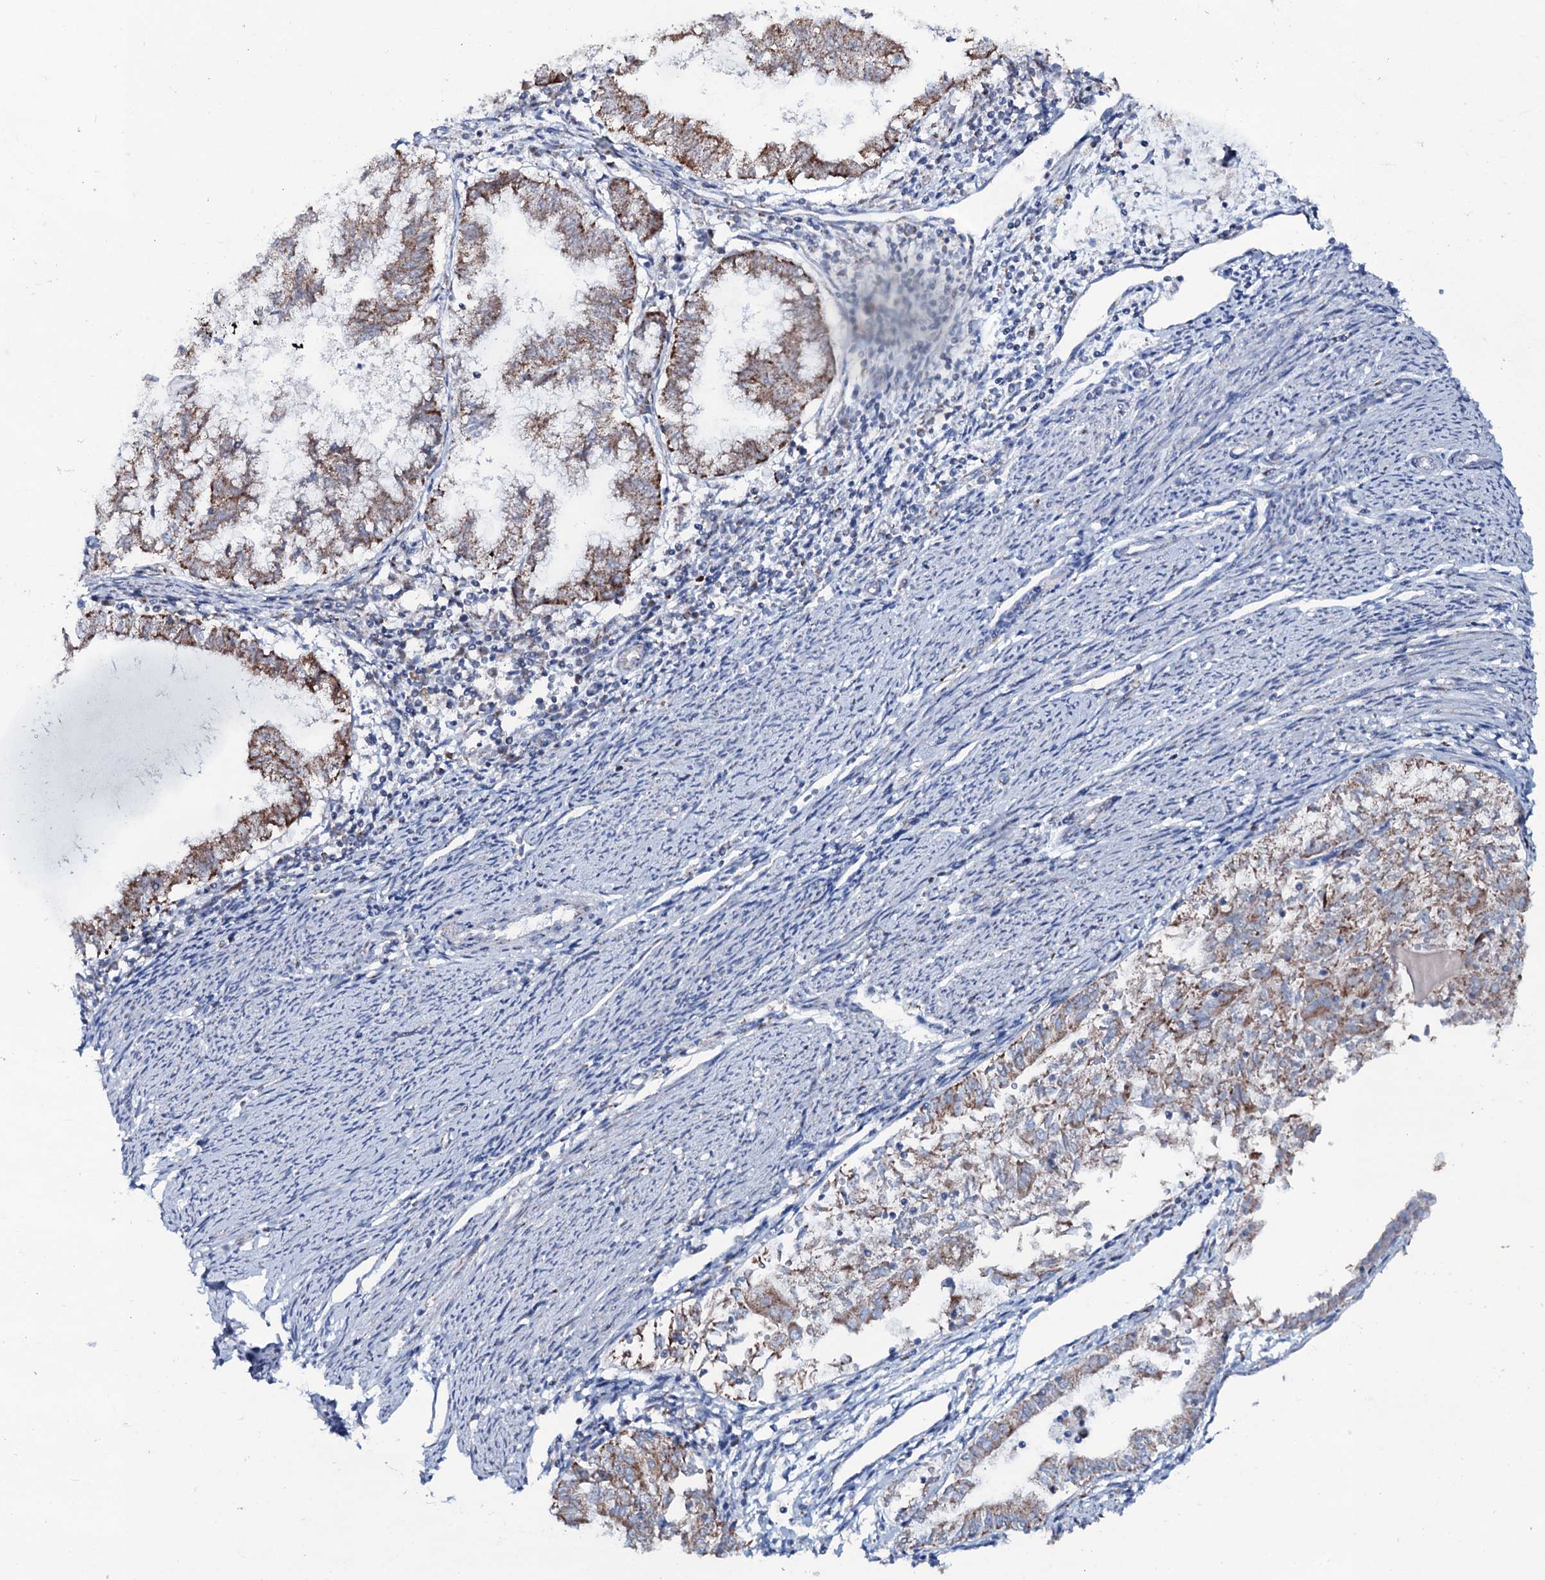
{"staining": {"intensity": "moderate", "quantity": ">75%", "location": "cytoplasmic/membranous"}, "tissue": "endometrial cancer", "cell_type": "Tumor cells", "image_type": "cancer", "snomed": [{"axis": "morphology", "description": "Adenocarcinoma, NOS"}, {"axis": "topography", "description": "Endometrium"}], "caption": "Endometrial adenocarcinoma stained for a protein exhibits moderate cytoplasmic/membranous positivity in tumor cells.", "gene": "MRPS35", "patient": {"sex": "female", "age": 79}}